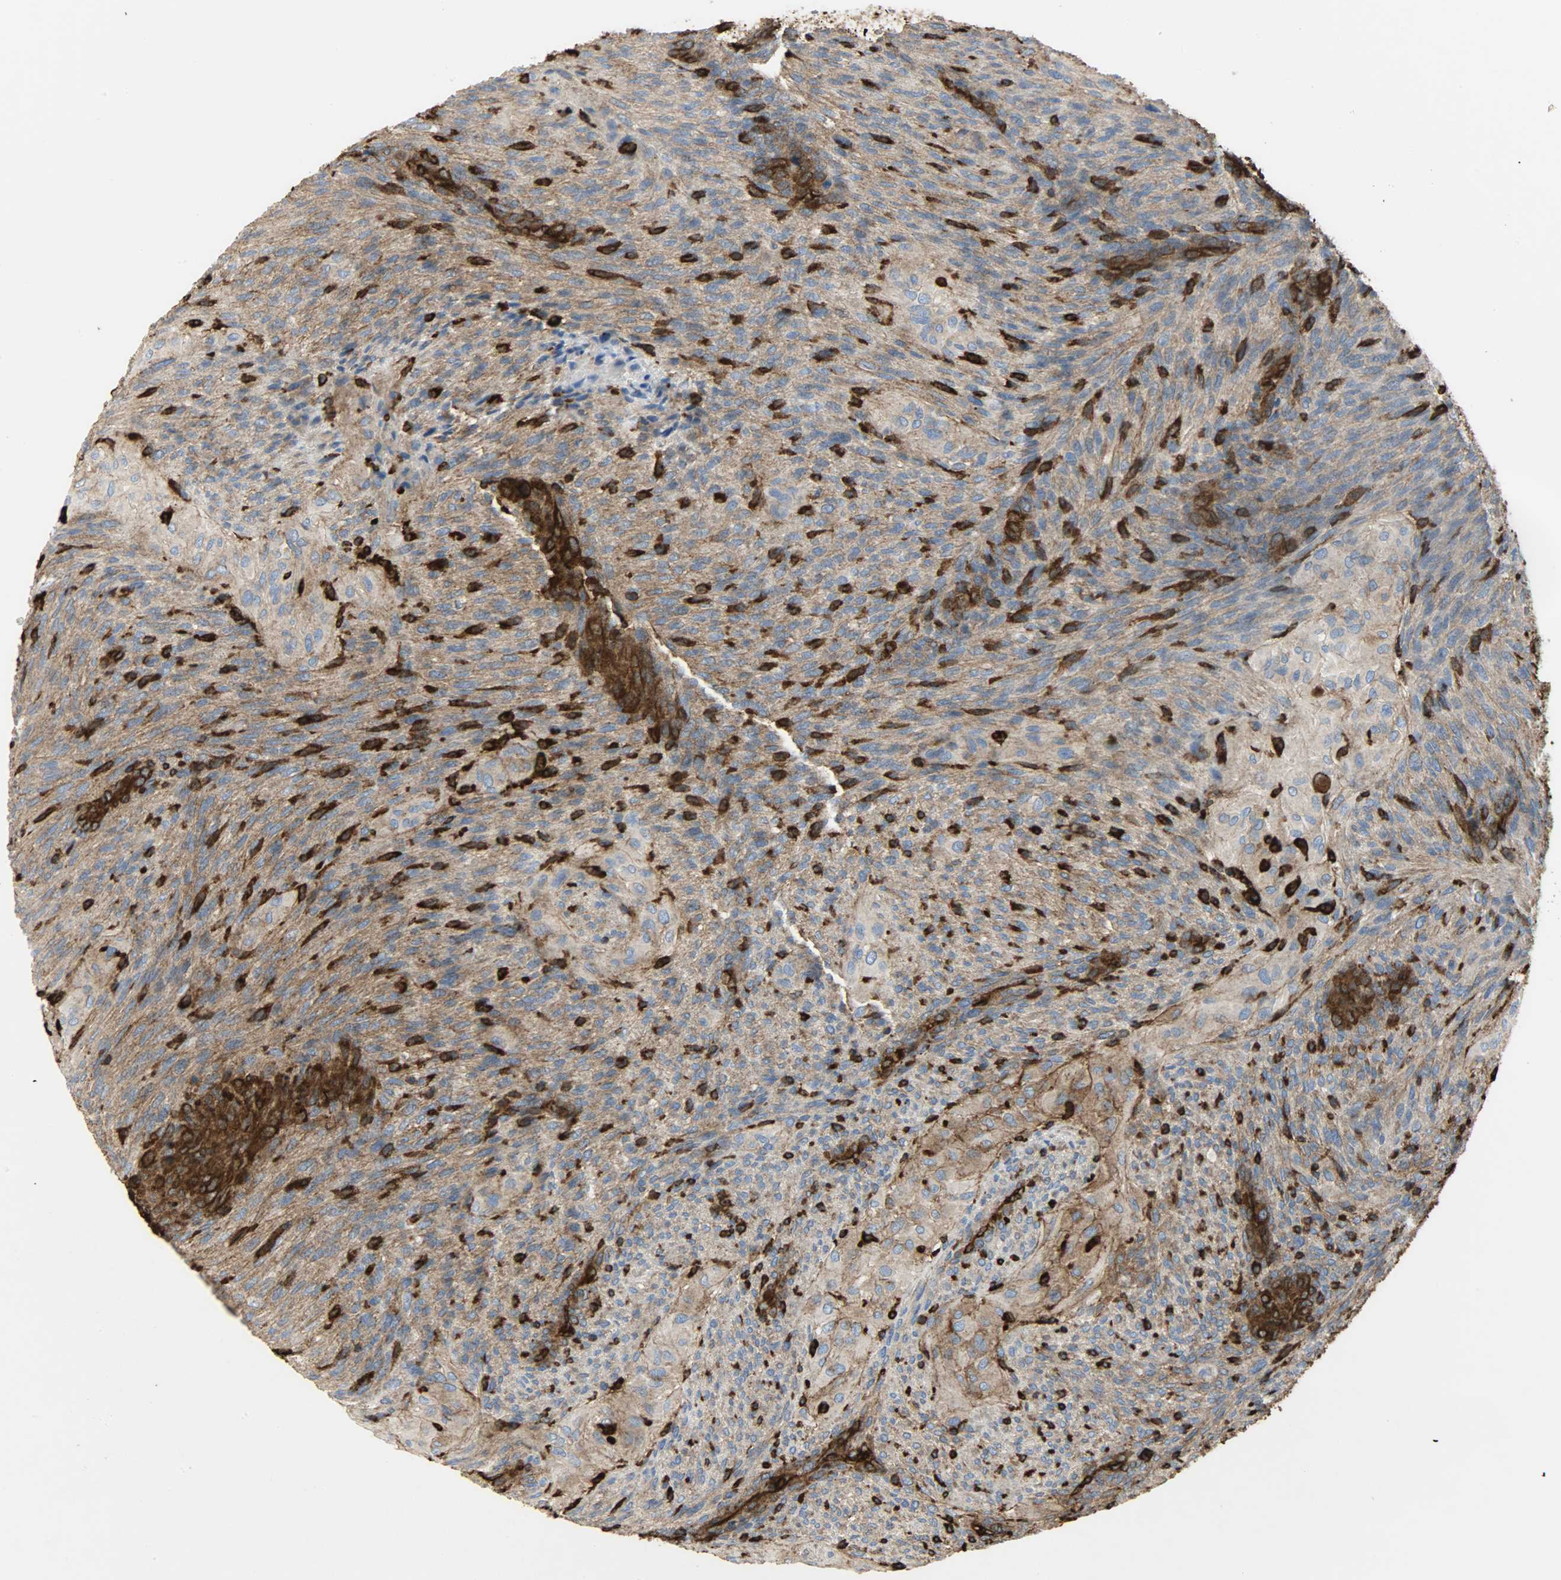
{"staining": {"intensity": "moderate", "quantity": ">75%", "location": "cytoplasmic/membranous"}, "tissue": "glioma", "cell_type": "Tumor cells", "image_type": "cancer", "snomed": [{"axis": "morphology", "description": "Glioma, malignant, High grade"}, {"axis": "topography", "description": "Cerebral cortex"}], "caption": "Tumor cells demonstrate medium levels of moderate cytoplasmic/membranous expression in approximately >75% of cells in glioma. The protein is shown in brown color, while the nuclei are stained blue.", "gene": "VASP", "patient": {"sex": "female", "age": 55}}